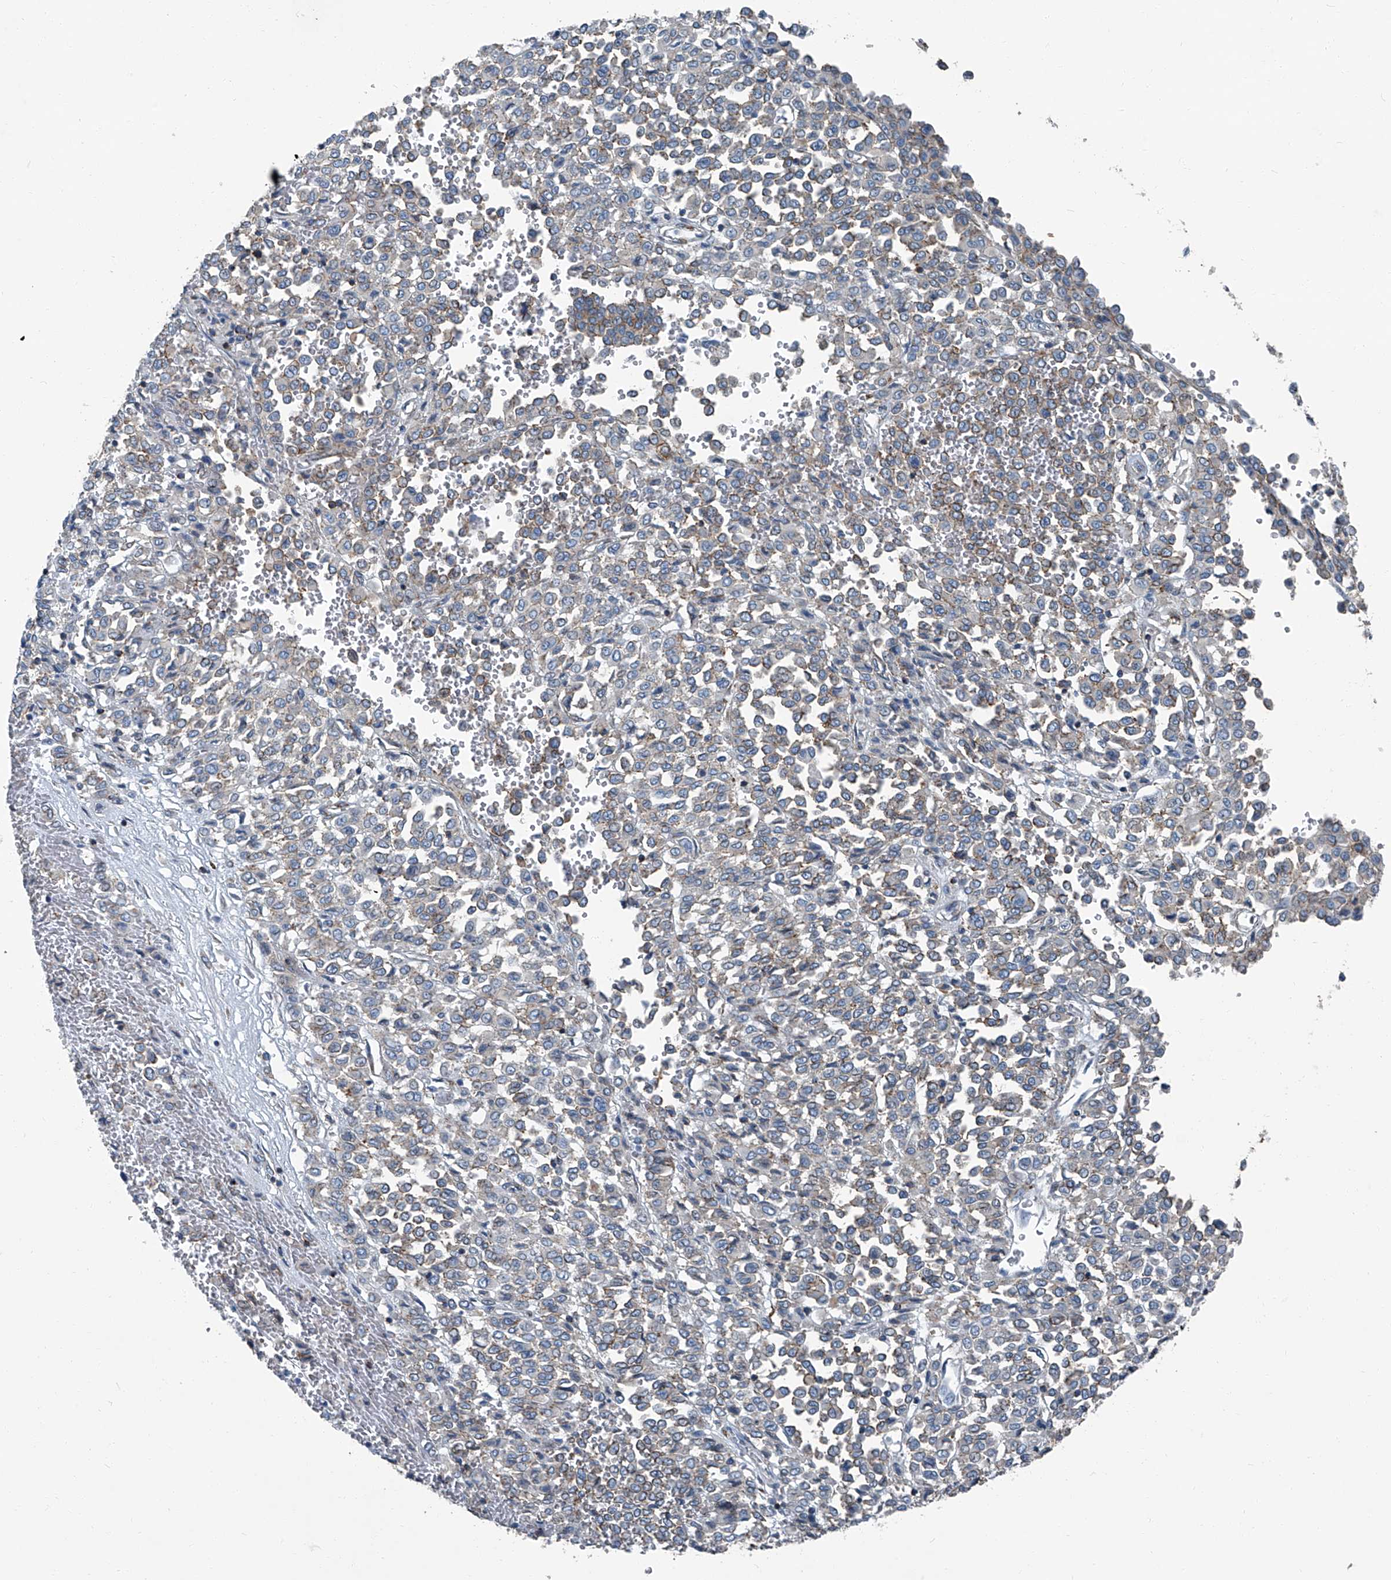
{"staining": {"intensity": "weak", "quantity": "<25%", "location": "cytoplasmic/membranous"}, "tissue": "melanoma", "cell_type": "Tumor cells", "image_type": "cancer", "snomed": [{"axis": "morphology", "description": "Malignant melanoma, Metastatic site"}, {"axis": "topography", "description": "Pancreas"}], "caption": "Protein analysis of malignant melanoma (metastatic site) displays no significant positivity in tumor cells.", "gene": "SEPTIN7", "patient": {"sex": "female", "age": 30}}